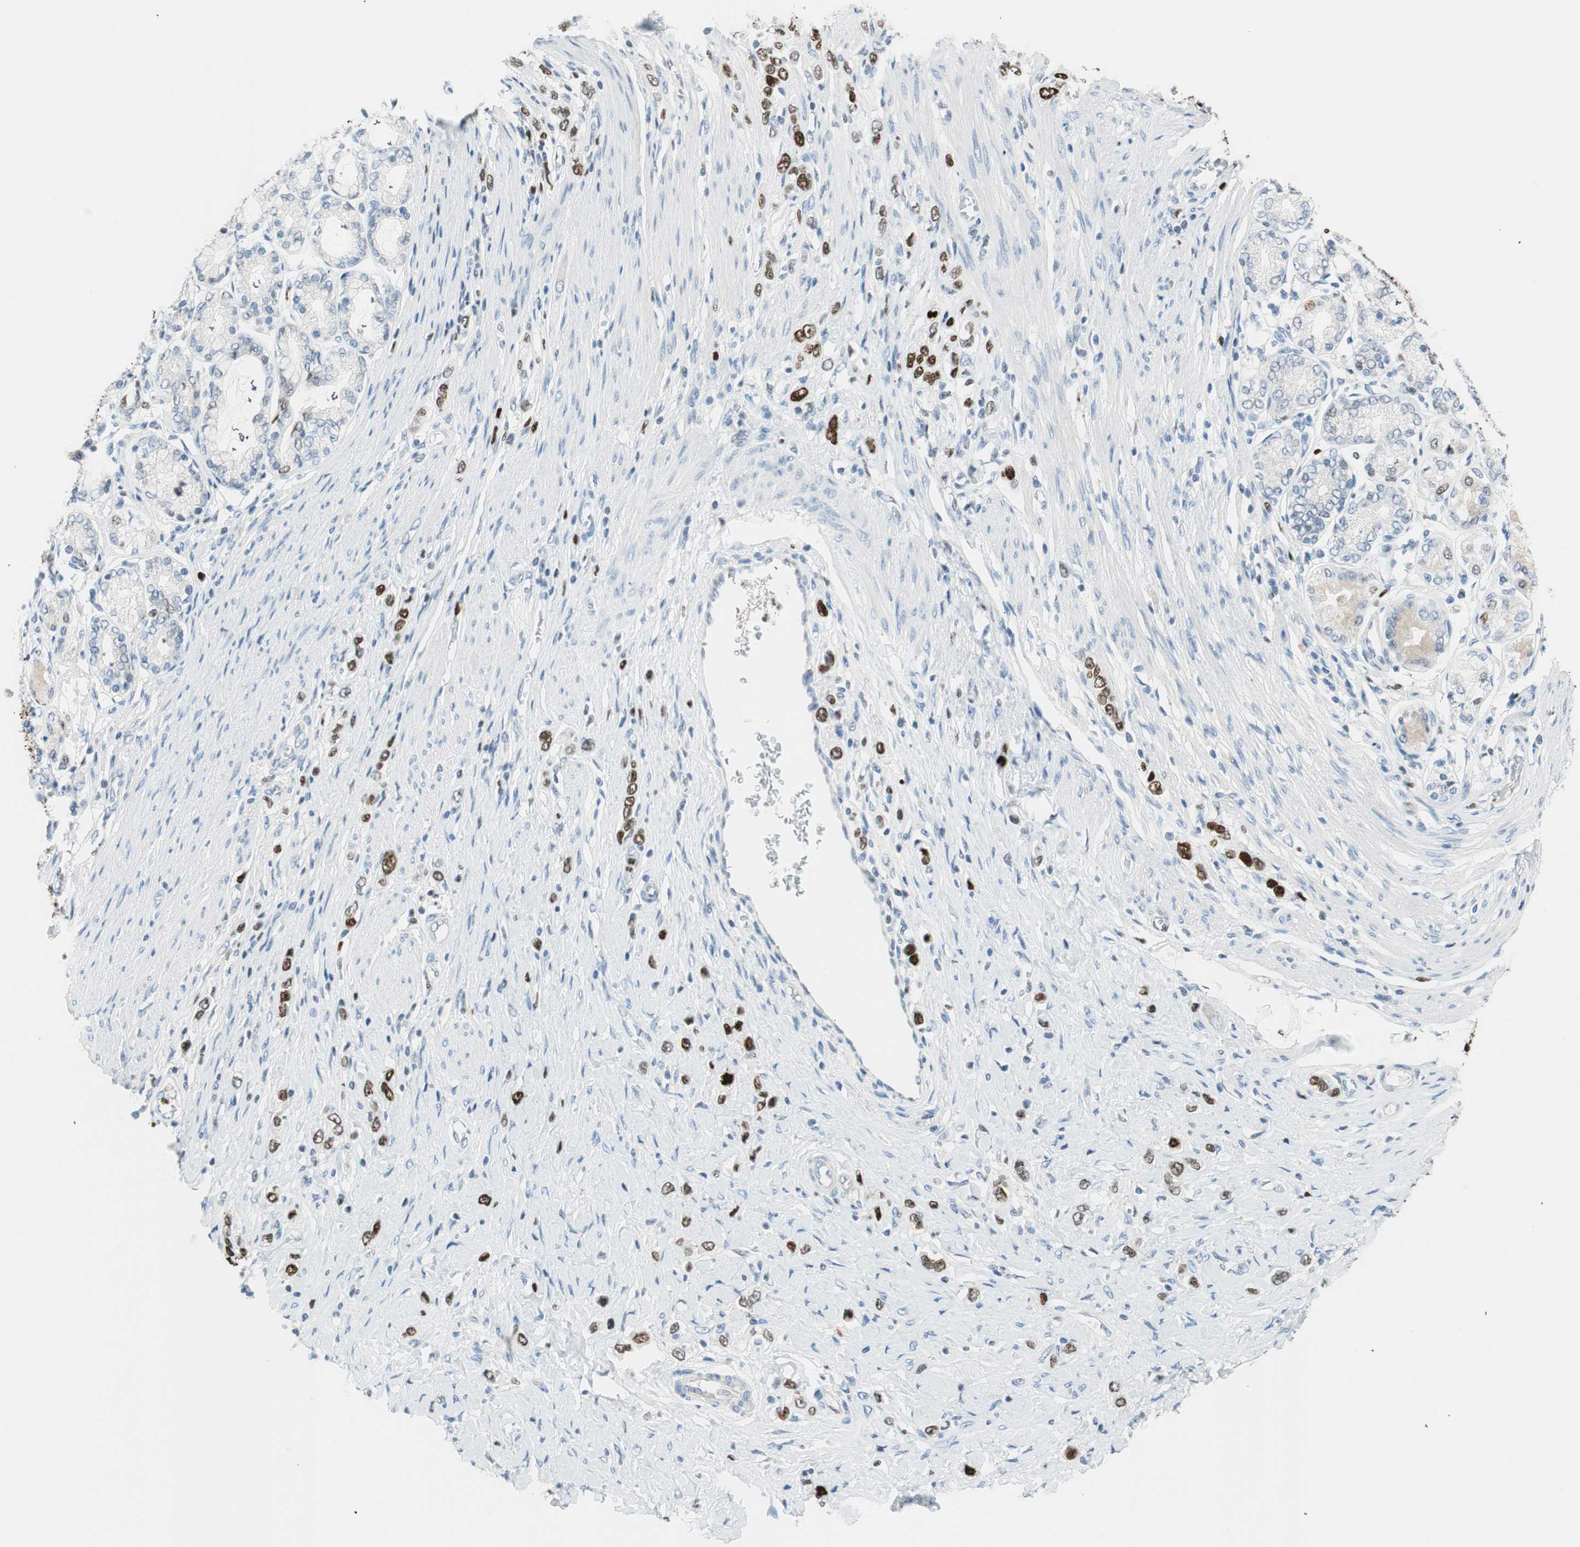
{"staining": {"intensity": "strong", "quantity": "25%-75%", "location": "nuclear"}, "tissue": "stomach cancer", "cell_type": "Tumor cells", "image_type": "cancer", "snomed": [{"axis": "morphology", "description": "Normal tissue, NOS"}, {"axis": "morphology", "description": "Adenocarcinoma, NOS"}, {"axis": "topography", "description": "Stomach, upper"}, {"axis": "topography", "description": "Stomach"}], "caption": "Stomach cancer (adenocarcinoma) stained with a brown dye exhibits strong nuclear positive positivity in about 25%-75% of tumor cells.", "gene": "EZH2", "patient": {"sex": "female", "age": 65}}